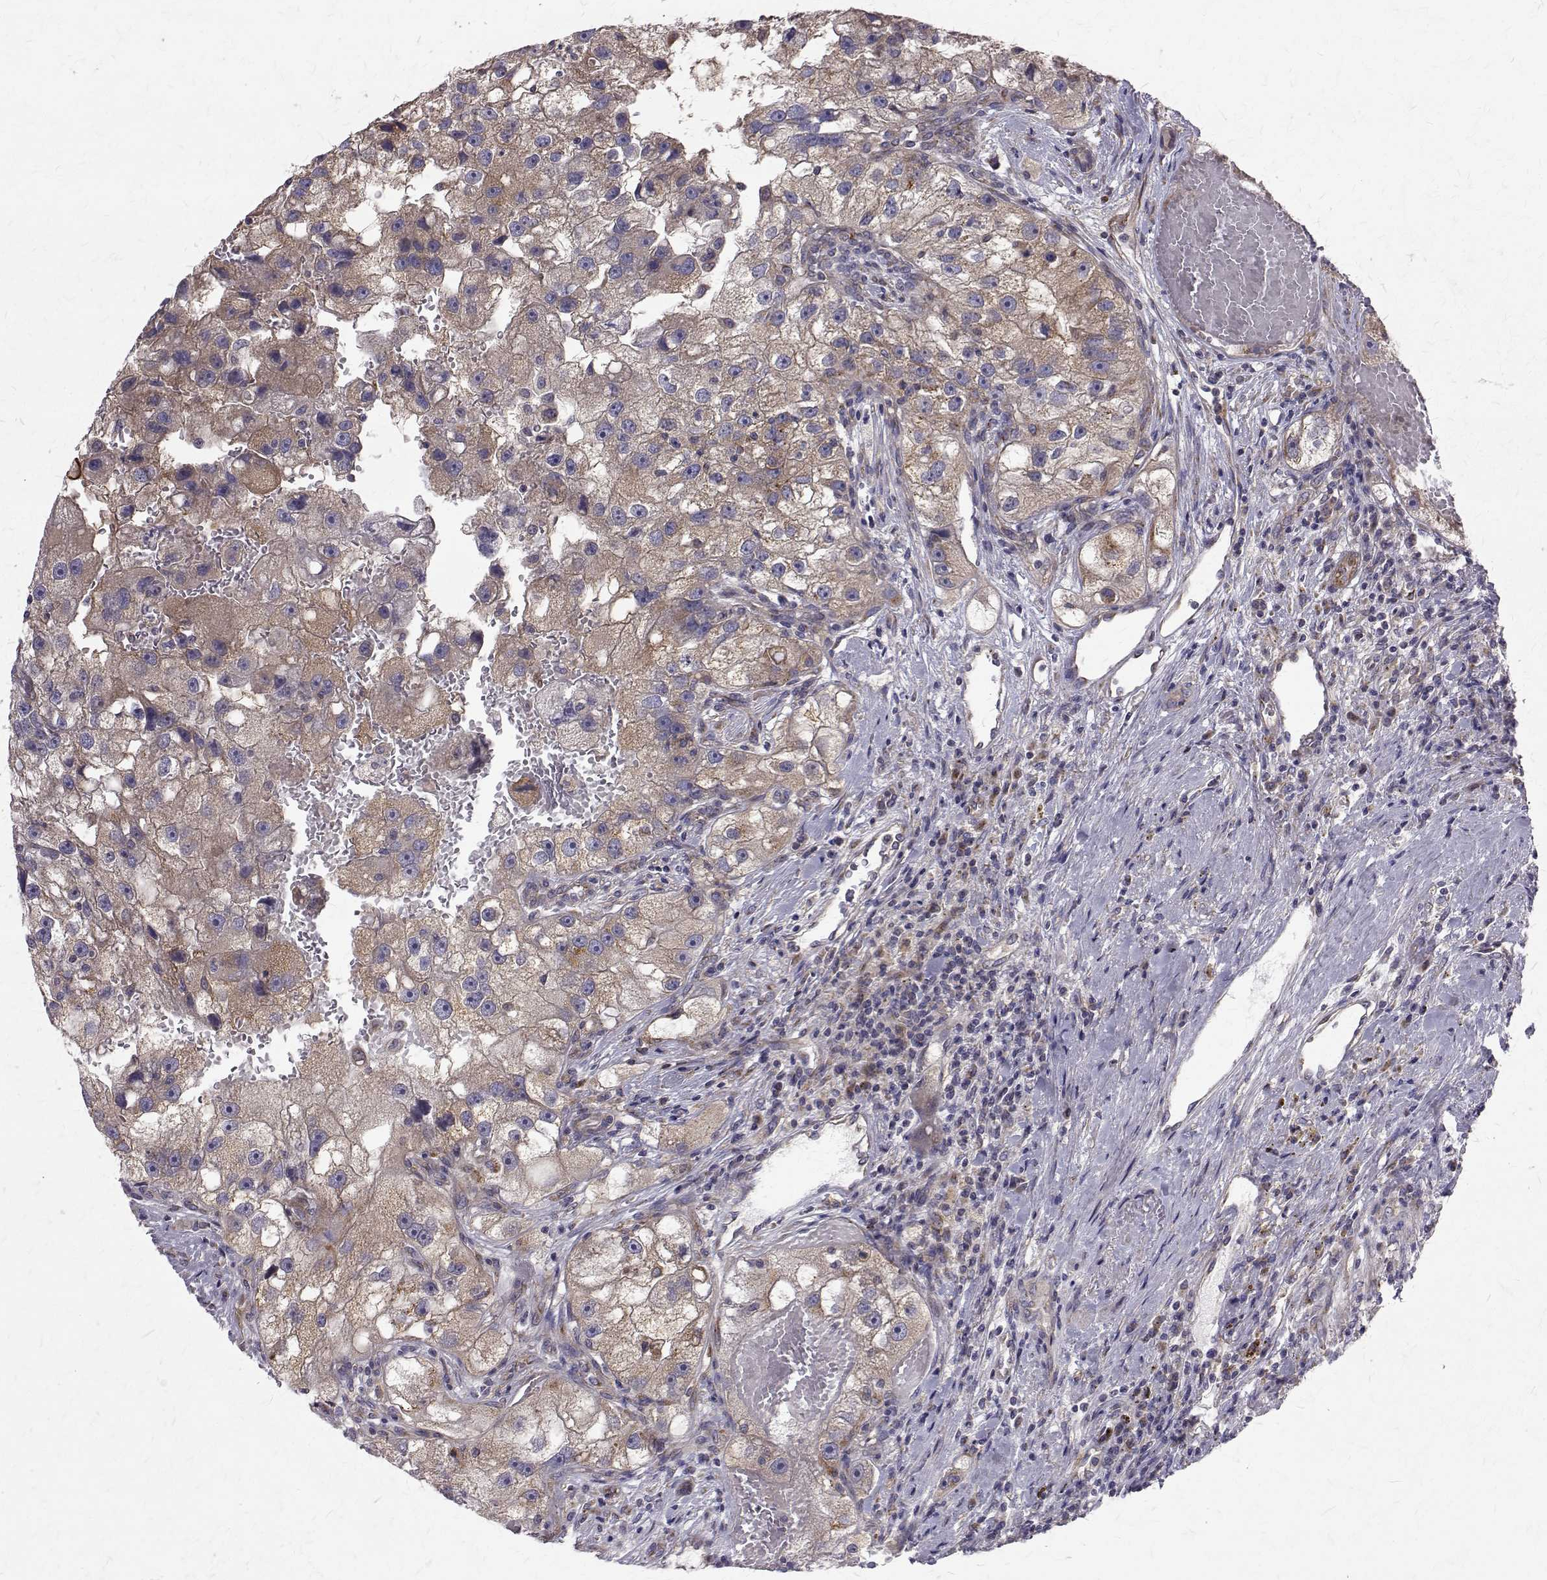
{"staining": {"intensity": "weak", "quantity": "25%-75%", "location": "cytoplasmic/membranous"}, "tissue": "renal cancer", "cell_type": "Tumor cells", "image_type": "cancer", "snomed": [{"axis": "morphology", "description": "Adenocarcinoma, NOS"}, {"axis": "topography", "description": "Kidney"}], "caption": "Adenocarcinoma (renal) was stained to show a protein in brown. There is low levels of weak cytoplasmic/membranous staining in approximately 25%-75% of tumor cells.", "gene": "ARFGAP1", "patient": {"sex": "male", "age": 63}}